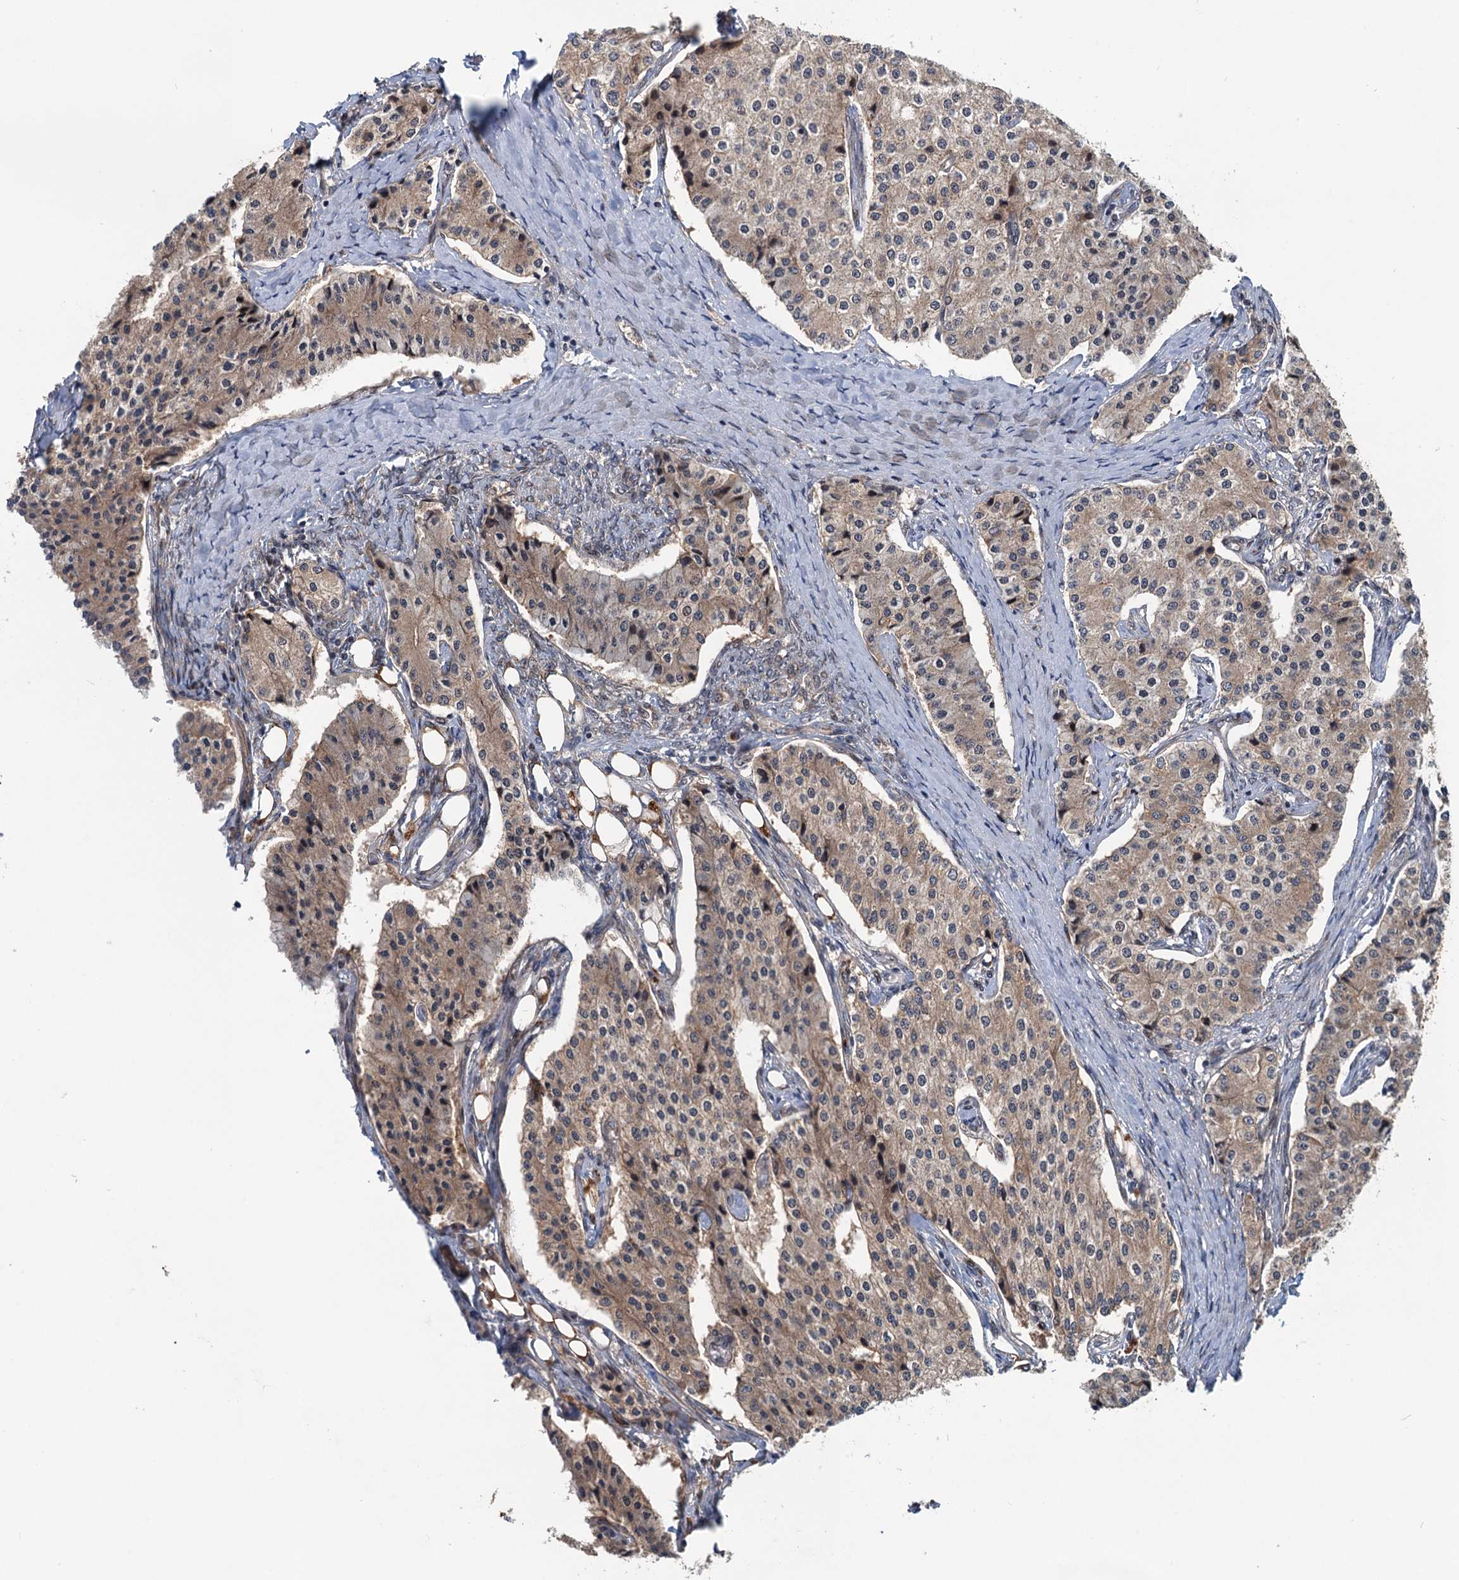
{"staining": {"intensity": "moderate", "quantity": ">75%", "location": "cytoplasmic/membranous"}, "tissue": "carcinoid", "cell_type": "Tumor cells", "image_type": "cancer", "snomed": [{"axis": "morphology", "description": "Carcinoid, malignant, NOS"}, {"axis": "topography", "description": "Colon"}], "caption": "Immunohistochemistry (IHC) image of neoplastic tissue: carcinoid (malignant) stained using immunohistochemistry (IHC) exhibits medium levels of moderate protein expression localized specifically in the cytoplasmic/membranous of tumor cells, appearing as a cytoplasmic/membranous brown color.", "gene": "DYNC2I2", "patient": {"sex": "female", "age": 52}}